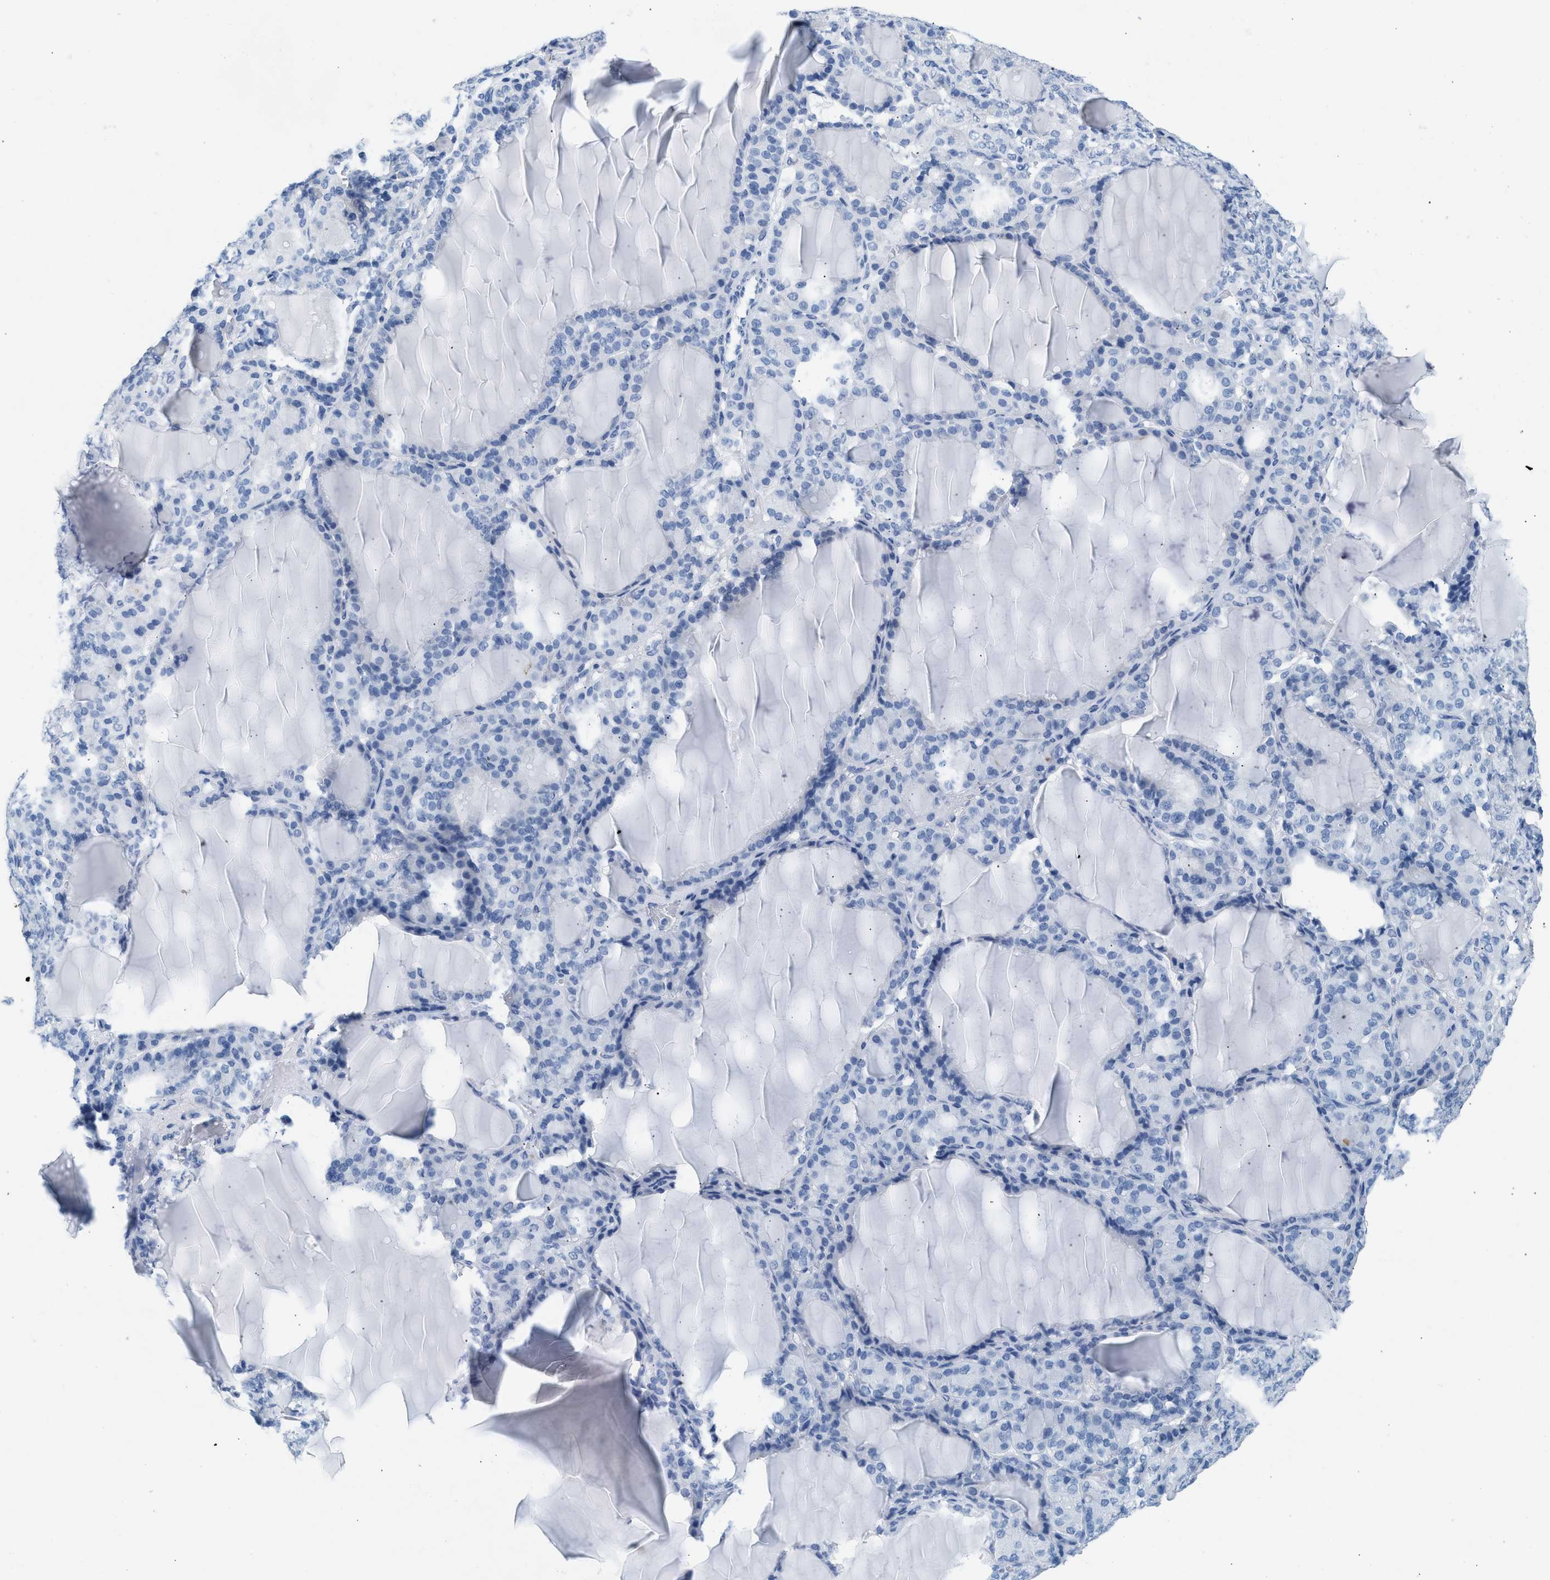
{"staining": {"intensity": "negative", "quantity": "none", "location": "none"}, "tissue": "thyroid gland", "cell_type": "Glandular cells", "image_type": "normal", "snomed": [{"axis": "morphology", "description": "Normal tissue, NOS"}, {"axis": "topography", "description": "Thyroid gland"}], "caption": "A photomicrograph of human thyroid gland is negative for staining in glandular cells. (Brightfield microscopy of DAB immunohistochemistry at high magnification).", "gene": "HHATL", "patient": {"sex": "female", "age": 28}}